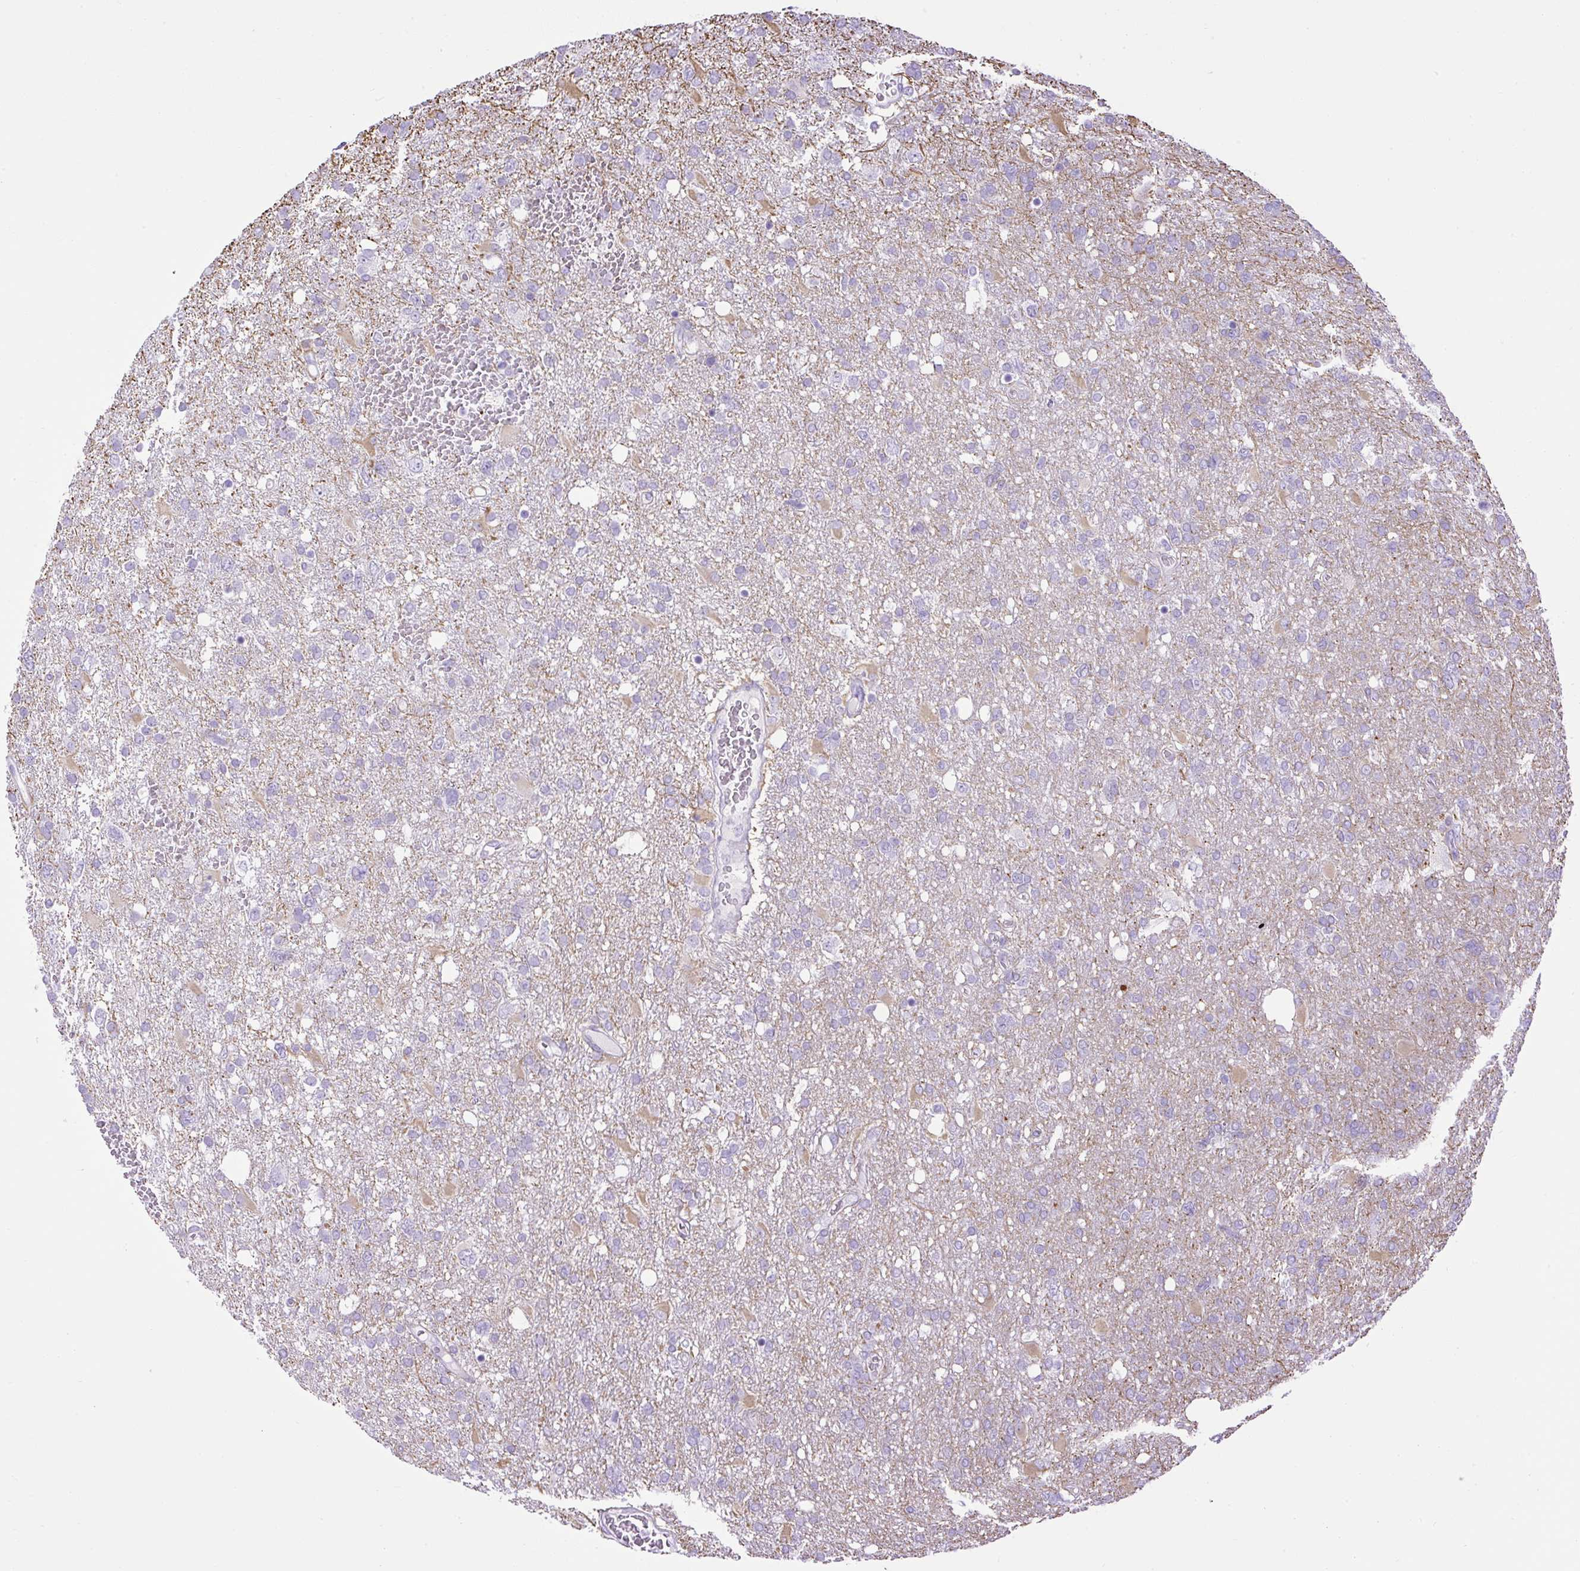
{"staining": {"intensity": "weak", "quantity": "<25%", "location": "cytoplasmic/membranous"}, "tissue": "glioma", "cell_type": "Tumor cells", "image_type": "cancer", "snomed": [{"axis": "morphology", "description": "Glioma, malignant, High grade"}, {"axis": "topography", "description": "Brain"}], "caption": "Micrograph shows no protein staining in tumor cells of malignant glioma (high-grade) tissue.", "gene": "VWA7", "patient": {"sex": "male", "age": 61}}